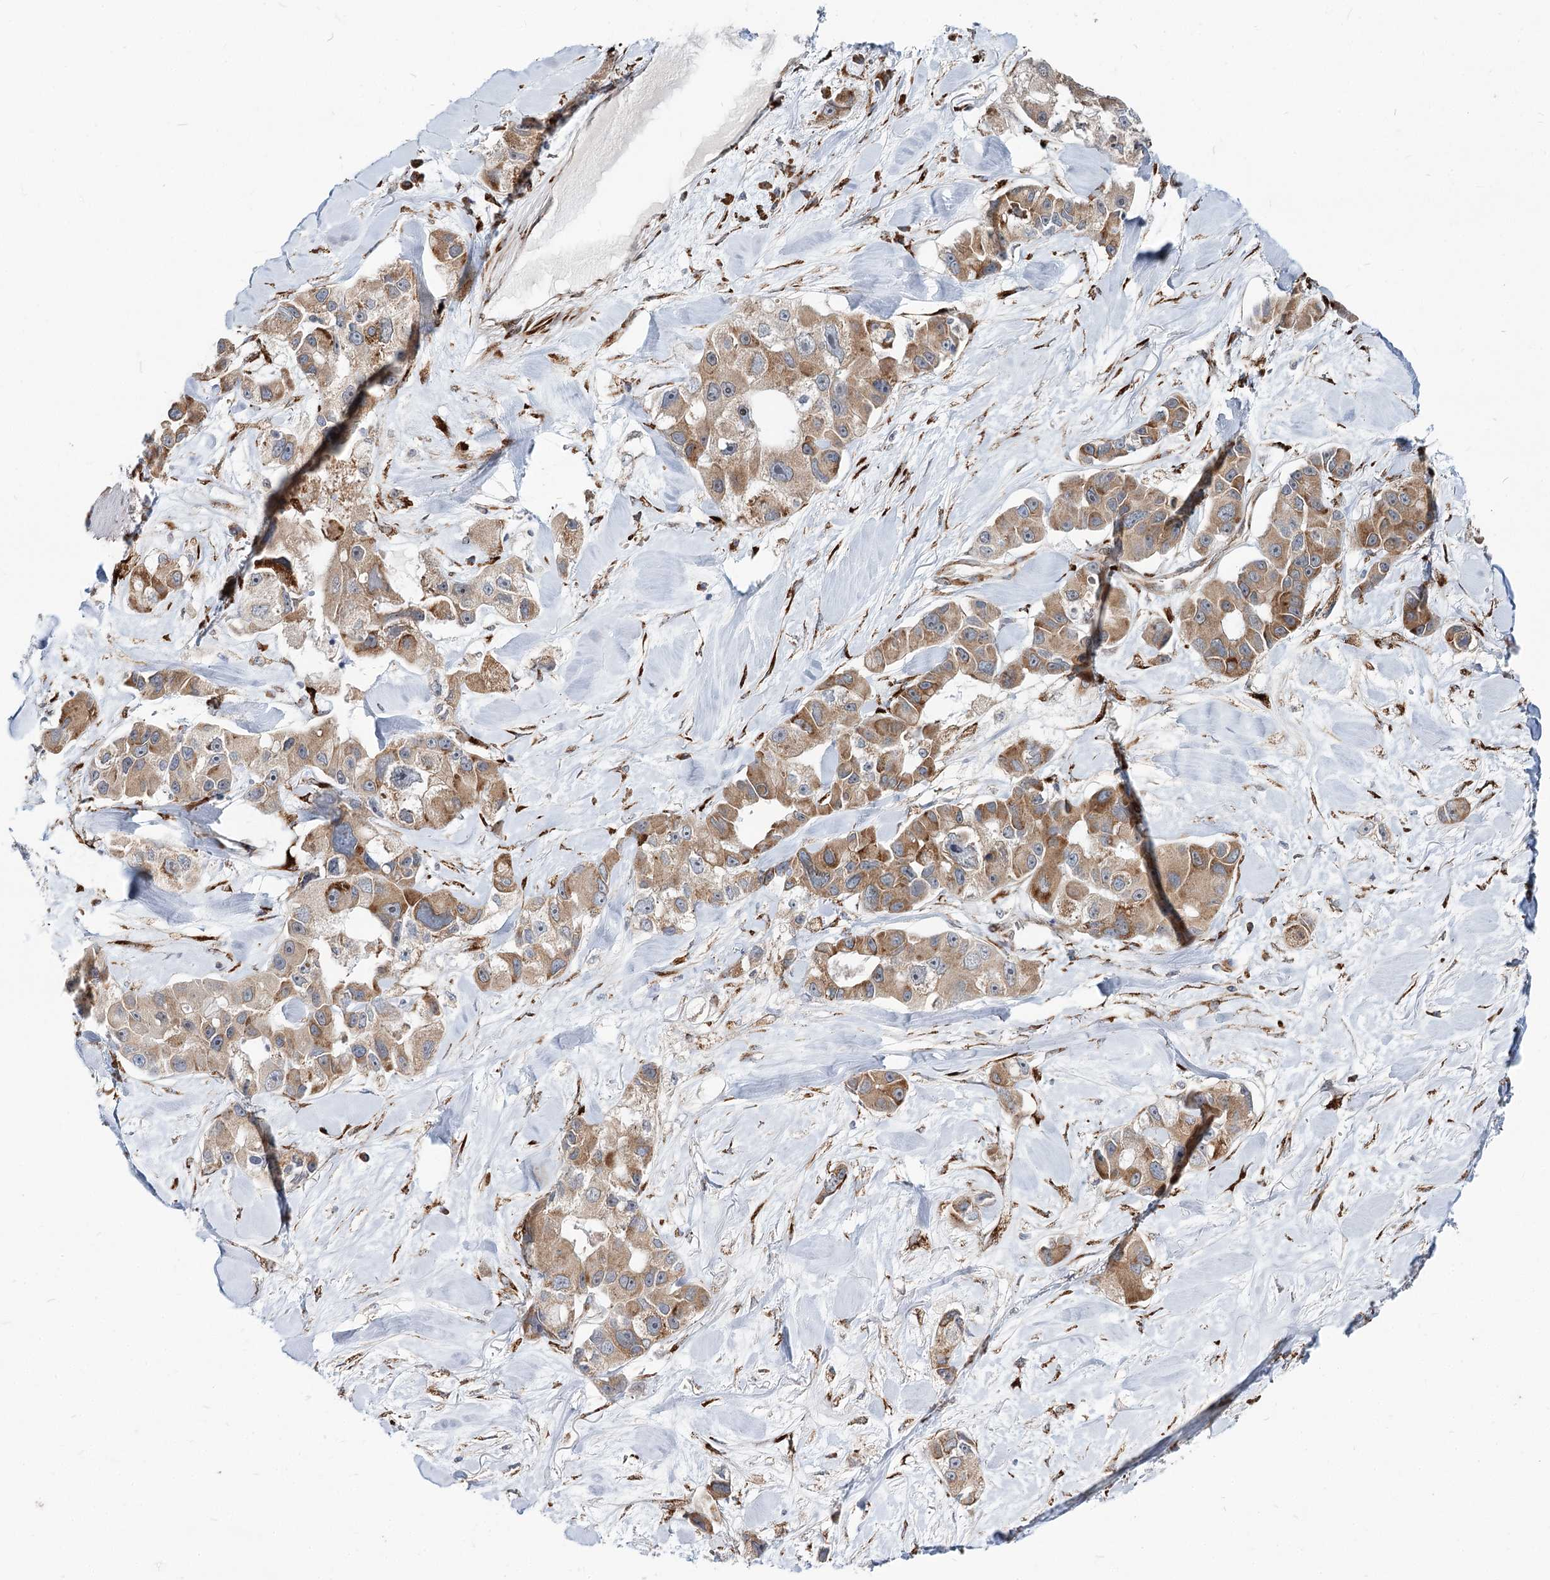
{"staining": {"intensity": "moderate", "quantity": ">75%", "location": "cytoplasmic/membranous"}, "tissue": "lung cancer", "cell_type": "Tumor cells", "image_type": "cancer", "snomed": [{"axis": "morphology", "description": "Adenocarcinoma, NOS"}, {"axis": "topography", "description": "Lung"}], "caption": "The micrograph exhibits staining of lung adenocarcinoma, revealing moderate cytoplasmic/membranous protein staining (brown color) within tumor cells.", "gene": "SPART", "patient": {"sex": "female", "age": 54}}